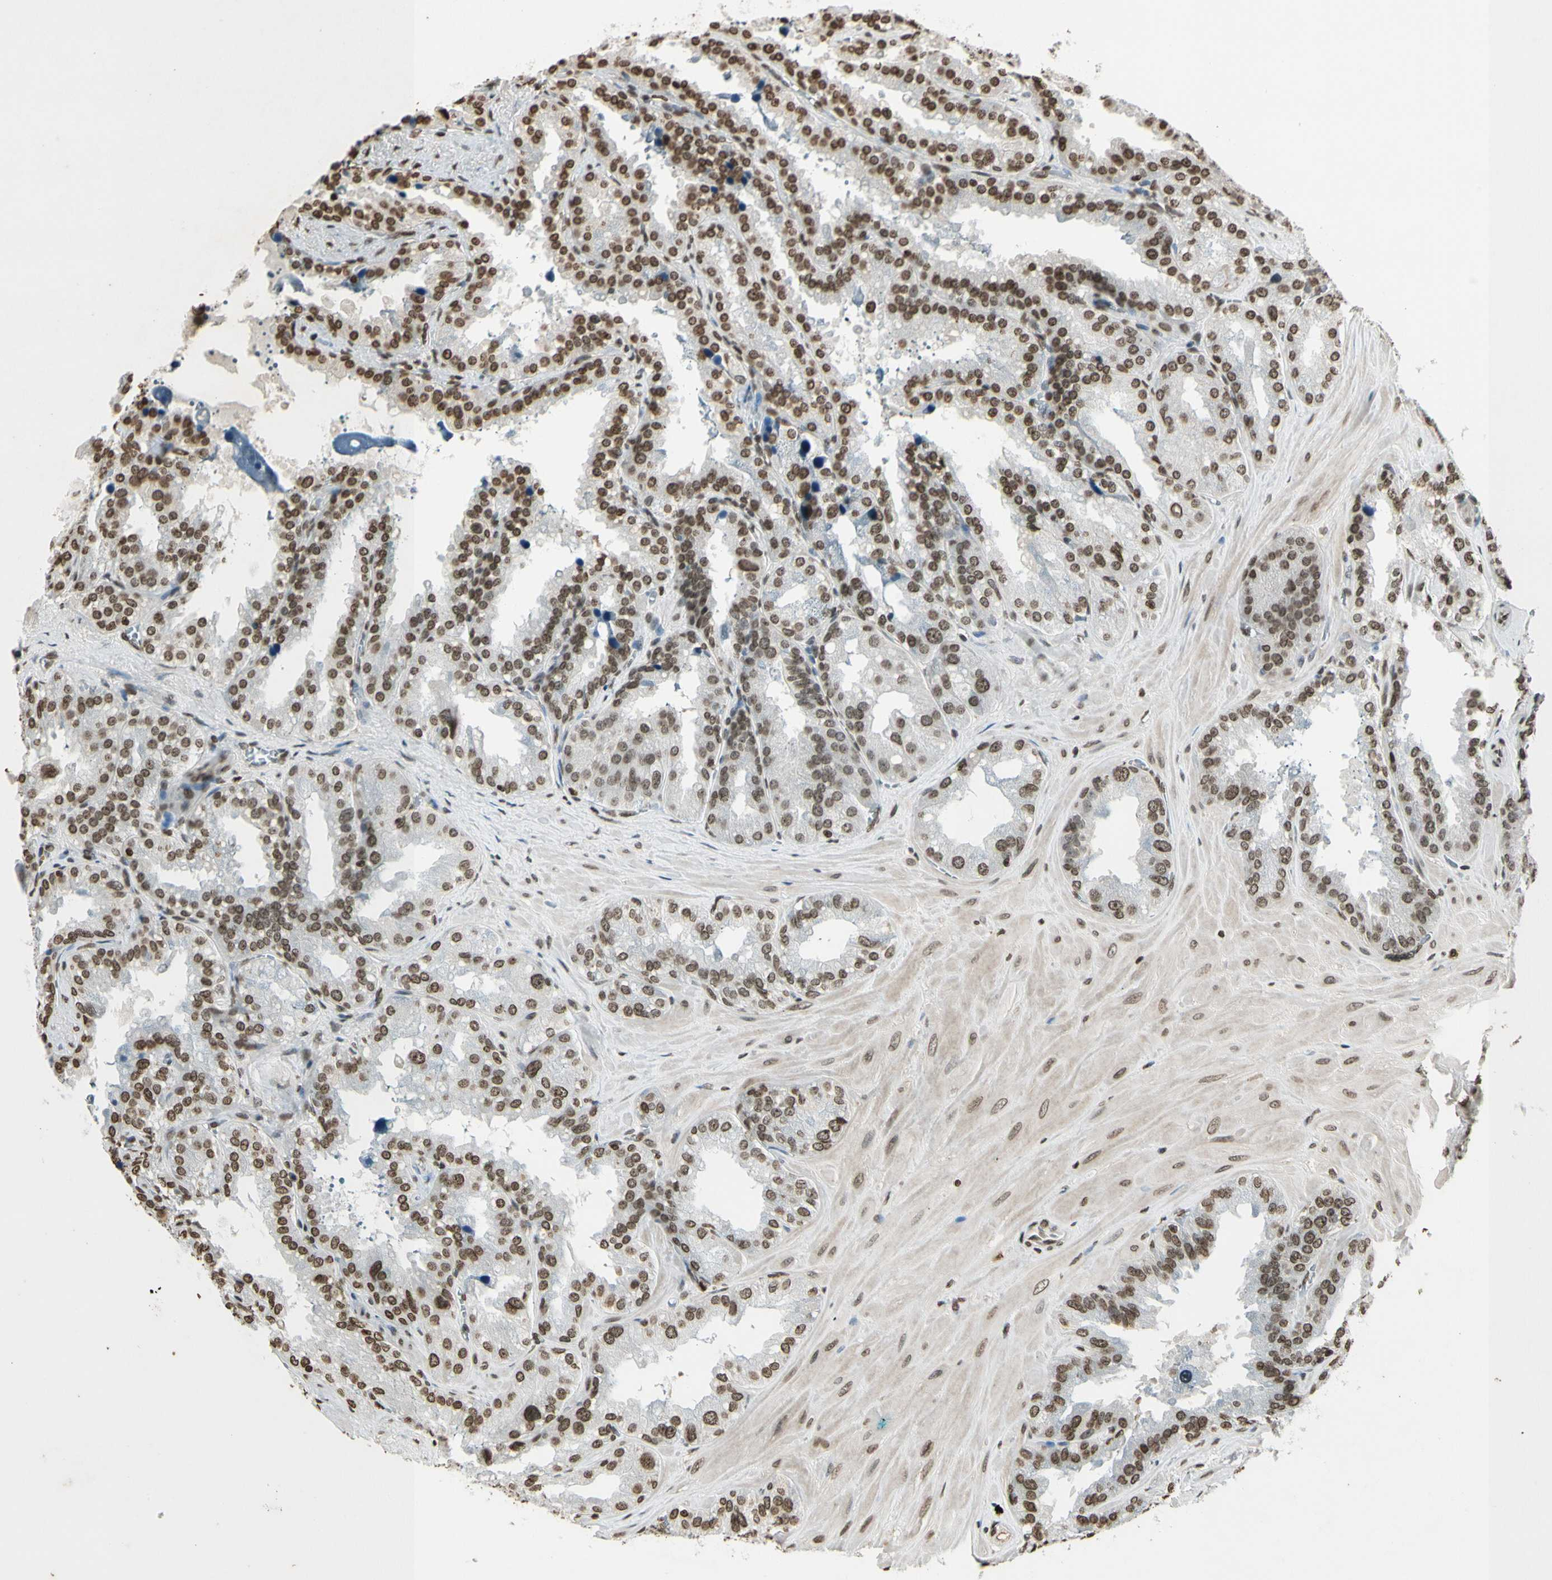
{"staining": {"intensity": "strong", "quantity": ">75%", "location": "nuclear"}, "tissue": "seminal vesicle", "cell_type": "Glandular cells", "image_type": "normal", "snomed": [{"axis": "morphology", "description": "Normal tissue, NOS"}, {"axis": "topography", "description": "Prostate"}, {"axis": "topography", "description": "Seminal veicle"}], "caption": "The image shows staining of normal seminal vesicle, revealing strong nuclear protein staining (brown color) within glandular cells. The staining is performed using DAB (3,3'-diaminobenzidine) brown chromogen to label protein expression. The nuclei are counter-stained blue using hematoxylin.", "gene": "RORA", "patient": {"sex": "male", "age": 51}}